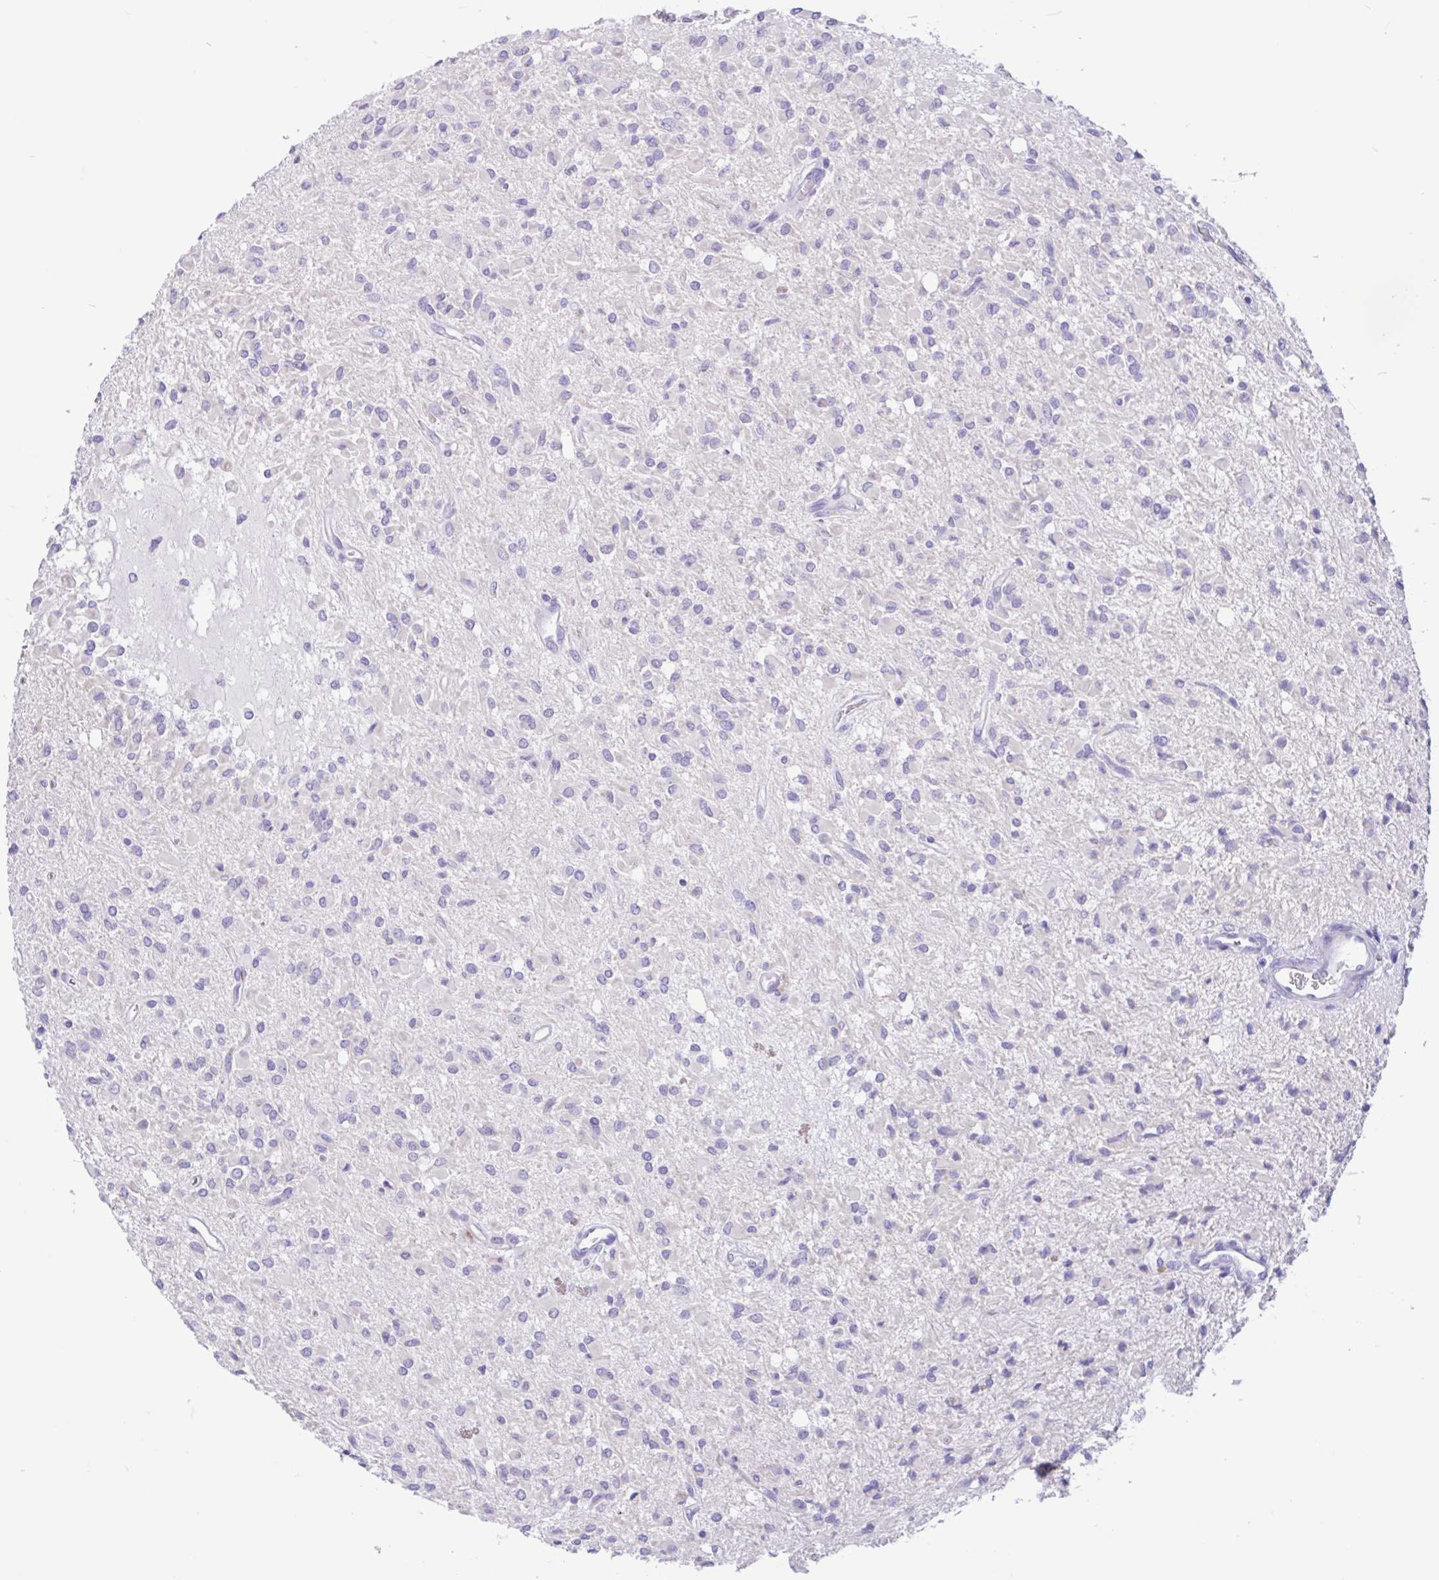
{"staining": {"intensity": "negative", "quantity": "none", "location": "none"}, "tissue": "glioma", "cell_type": "Tumor cells", "image_type": "cancer", "snomed": [{"axis": "morphology", "description": "Glioma, malignant, Low grade"}, {"axis": "topography", "description": "Brain"}], "caption": "The micrograph shows no staining of tumor cells in malignant low-grade glioma.", "gene": "ZNF319", "patient": {"sex": "female", "age": 33}}